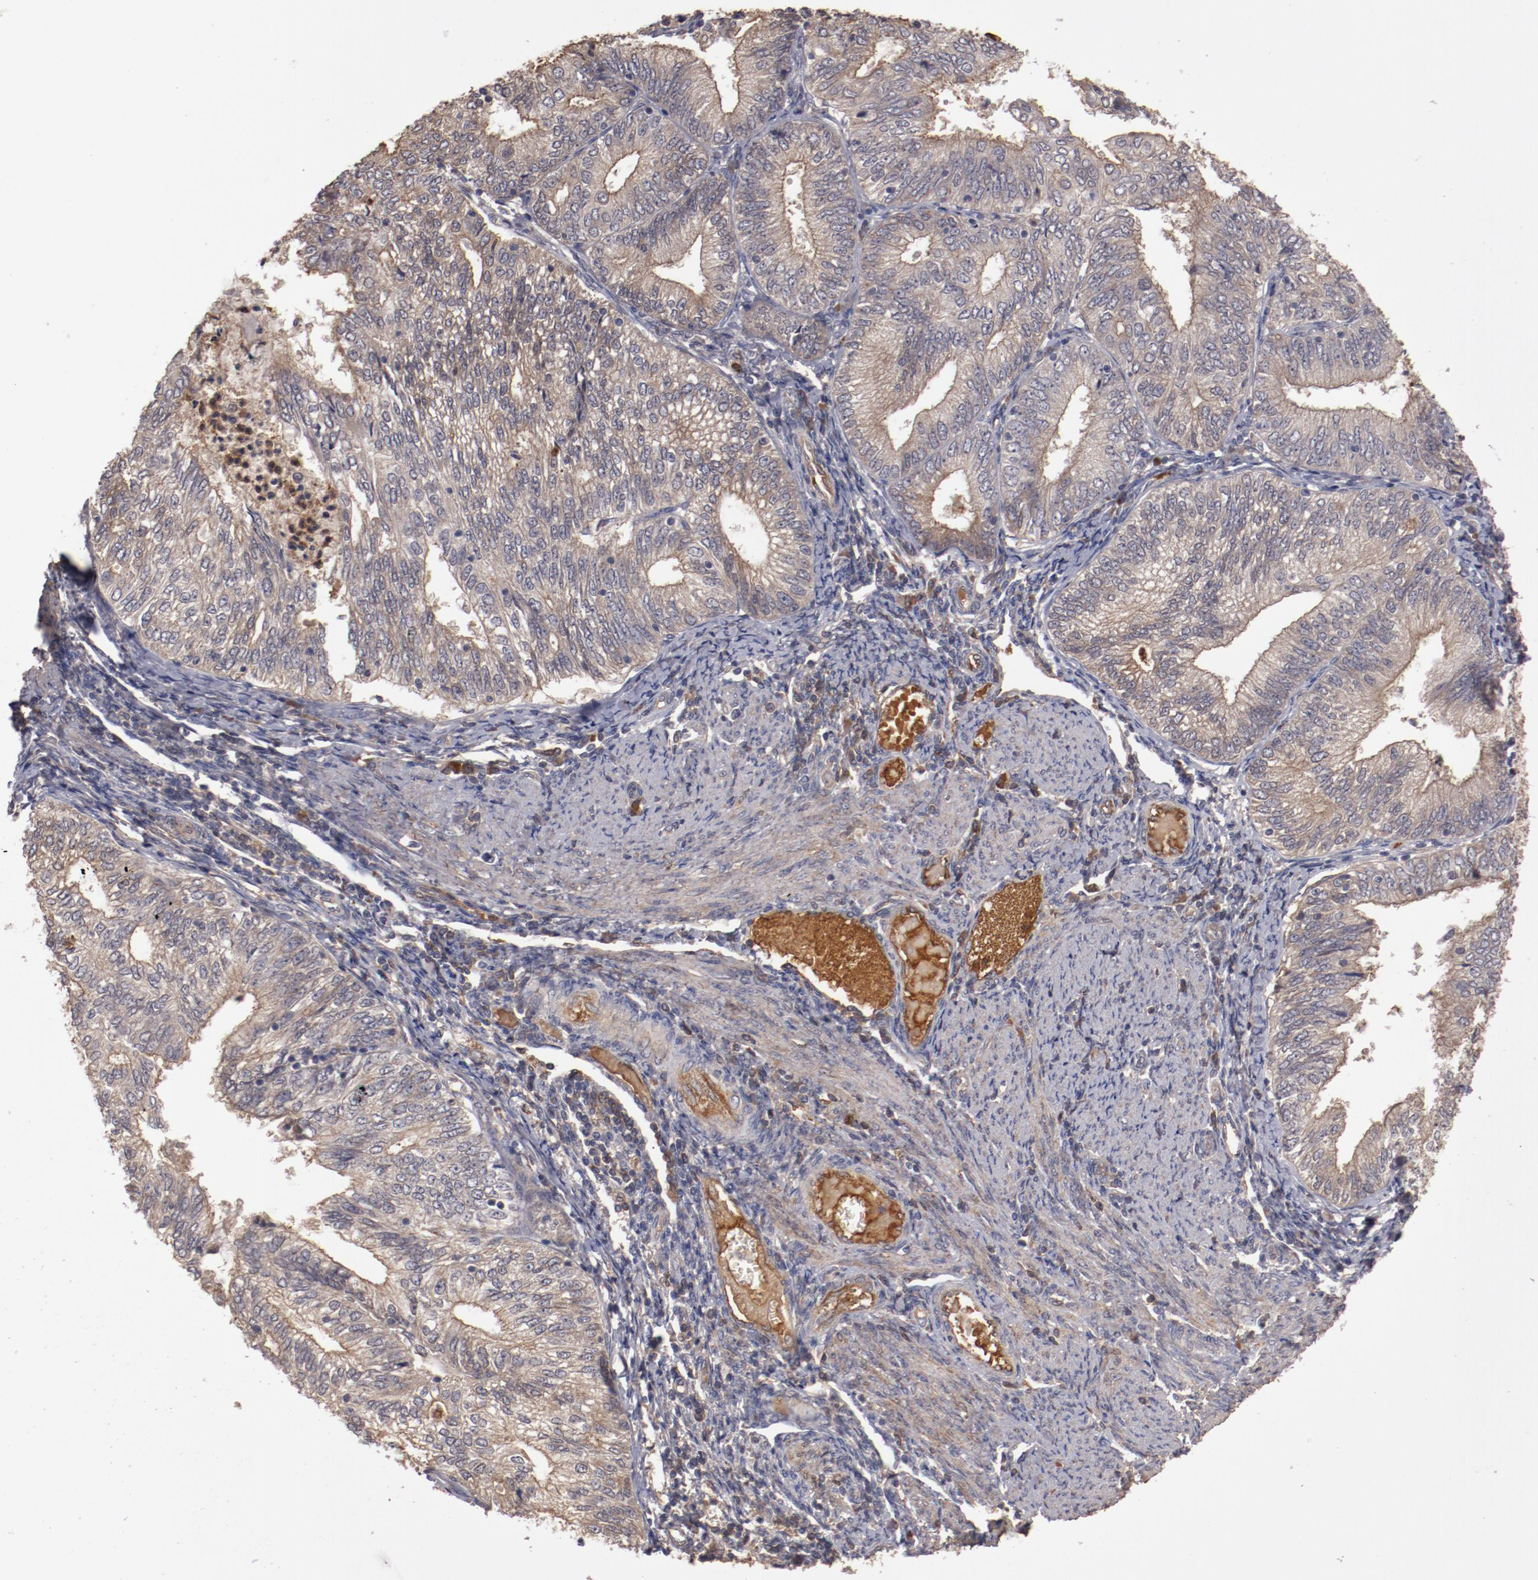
{"staining": {"intensity": "weak", "quantity": ">75%", "location": "cytoplasmic/membranous,nuclear"}, "tissue": "endometrial cancer", "cell_type": "Tumor cells", "image_type": "cancer", "snomed": [{"axis": "morphology", "description": "Adenocarcinoma, NOS"}, {"axis": "topography", "description": "Endometrium"}], "caption": "The immunohistochemical stain highlights weak cytoplasmic/membranous and nuclear staining in tumor cells of endometrial cancer (adenocarcinoma) tissue.", "gene": "SERPINA7", "patient": {"sex": "female", "age": 69}}